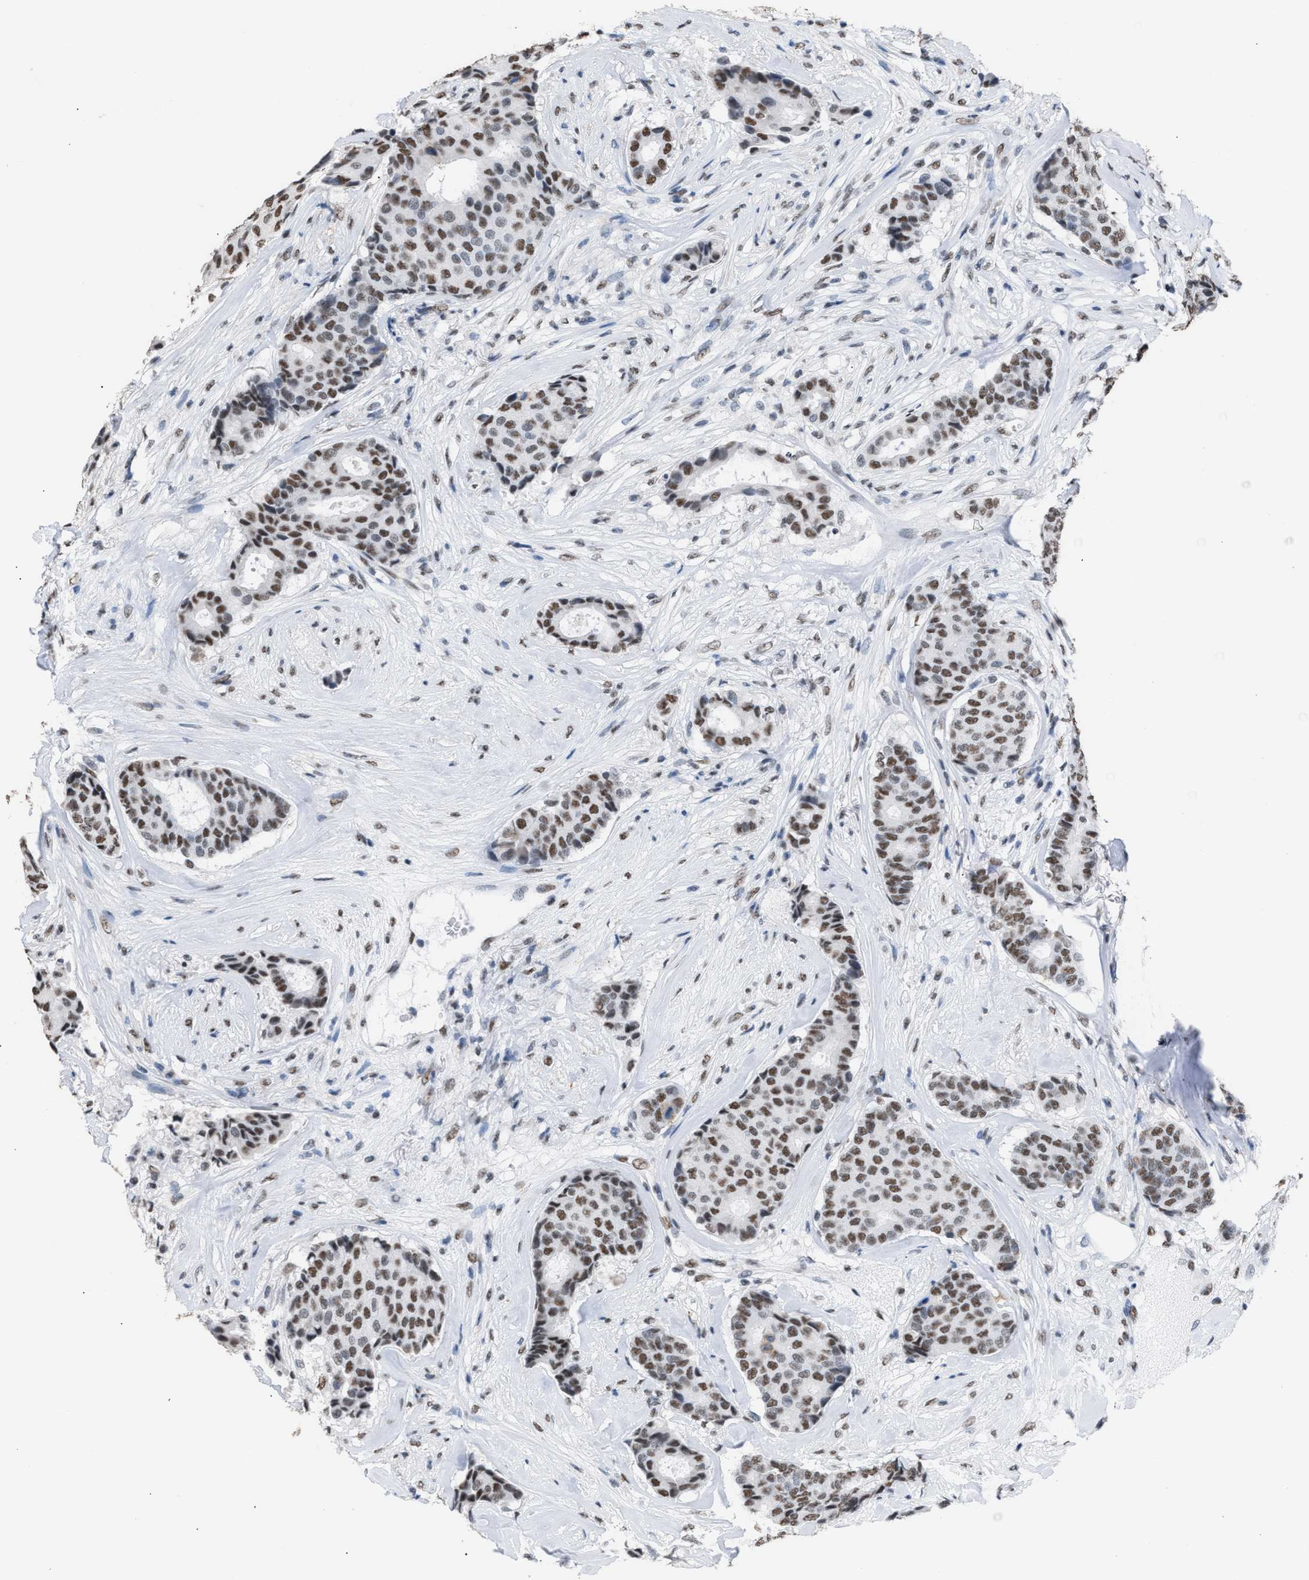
{"staining": {"intensity": "moderate", "quantity": ">75%", "location": "nuclear"}, "tissue": "breast cancer", "cell_type": "Tumor cells", "image_type": "cancer", "snomed": [{"axis": "morphology", "description": "Duct carcinoma"}, {"axis": "topography", "description": "Breast"}], "caption": "Brown immunohistochemical staining in human breast cancer (infiltrating ductal carcinoma) shows moderate nuclear staining in approximately >75% of tumor cells.", "gene": "CCAR2", "patient": {"sex": "female", "age": 75}}